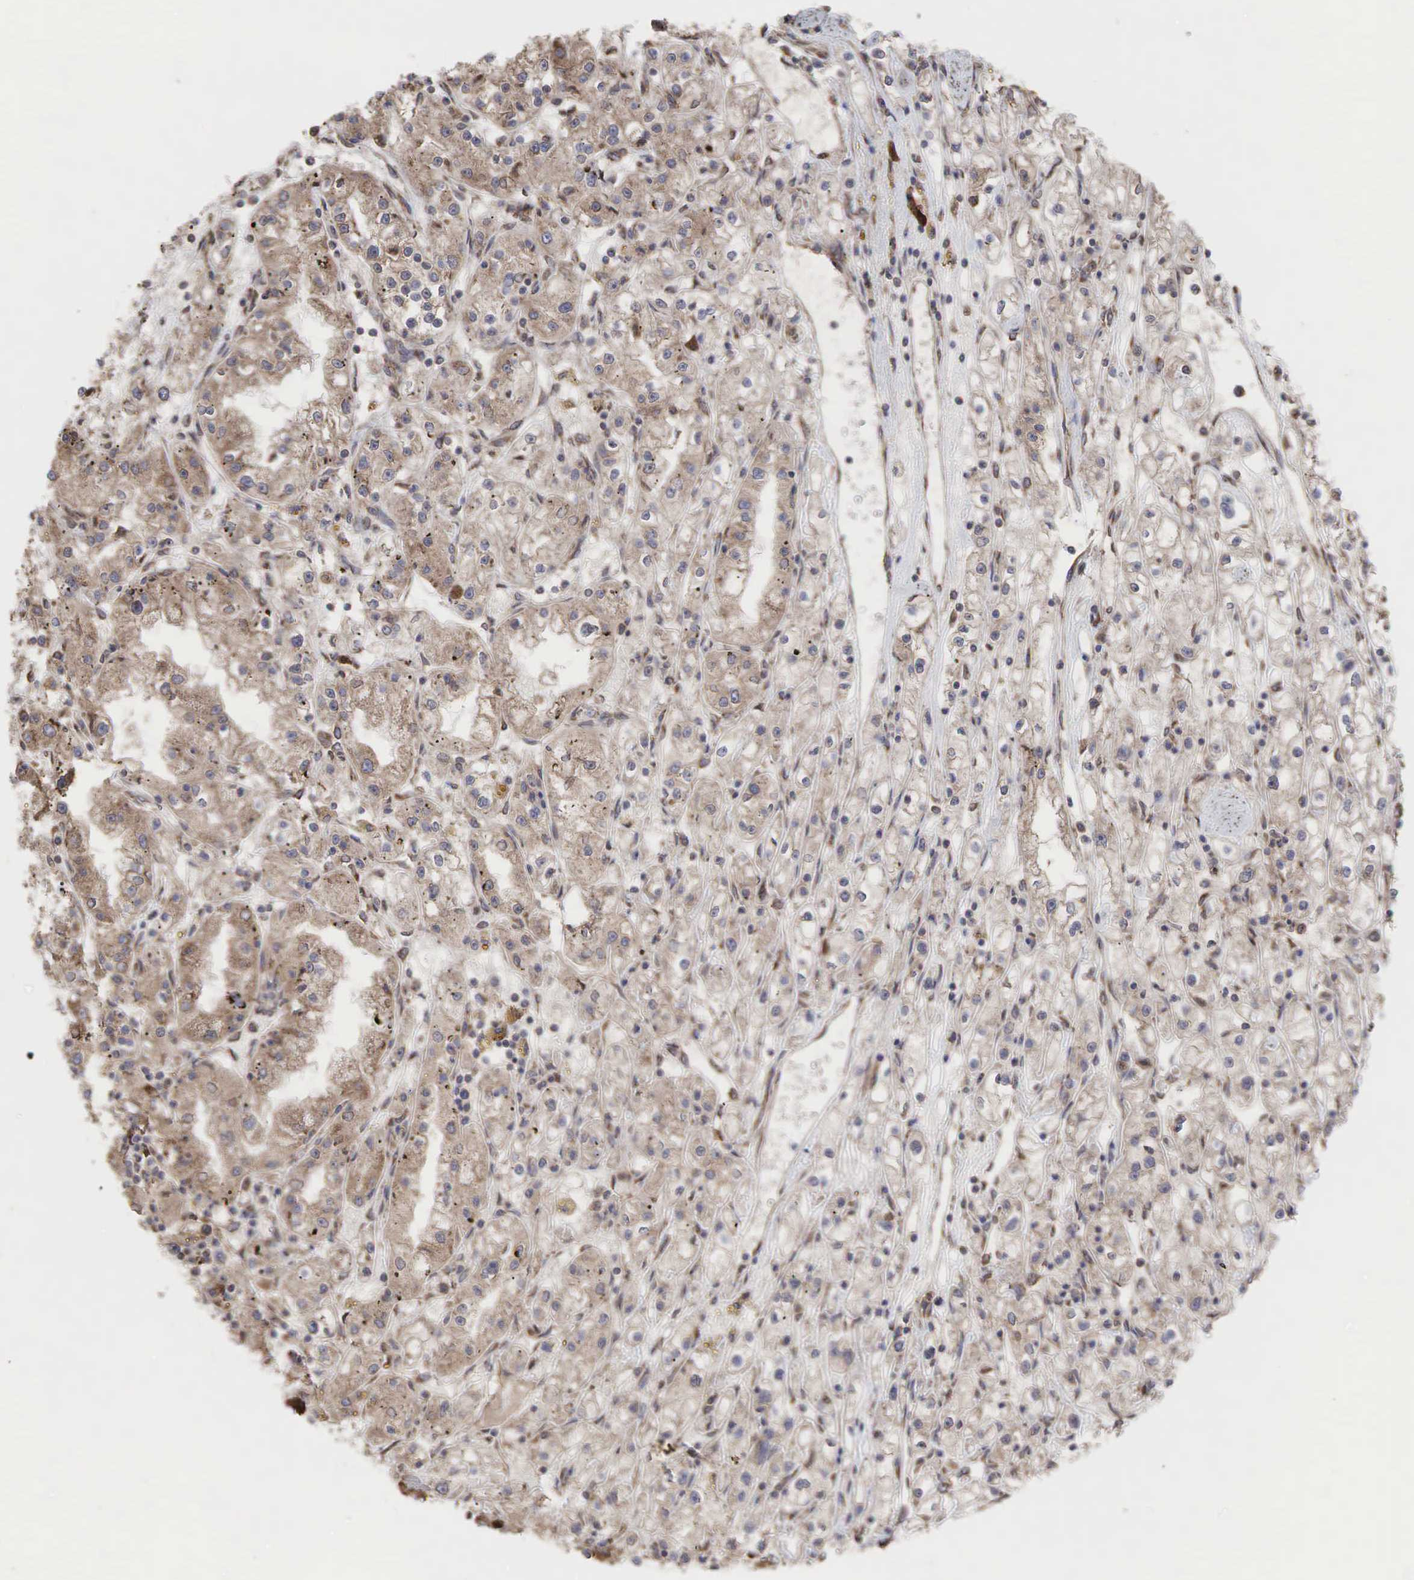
{"staining": {"intensity": "weak", "quantity": ">75%", "location": "cytoplasmic/membranous"}, "tissue": "renal cancer", "cell_type": "Tumor cells", "image_type": "cancer", "snomed": [{"axis": "morphology", "description": "Adenocarcinoma, NOS"}, {"axis": "topography", "description": "Kidney"}], "caption": "Immunohistochemical staining of human adenocarcinoma (renal) demonstrates low levels of weak cytoplasmic/membranous protein positivity in approximately >75% of tumor cells.", "gene": "PABPC5", "patient": {"sex": "male", "age": 56}}